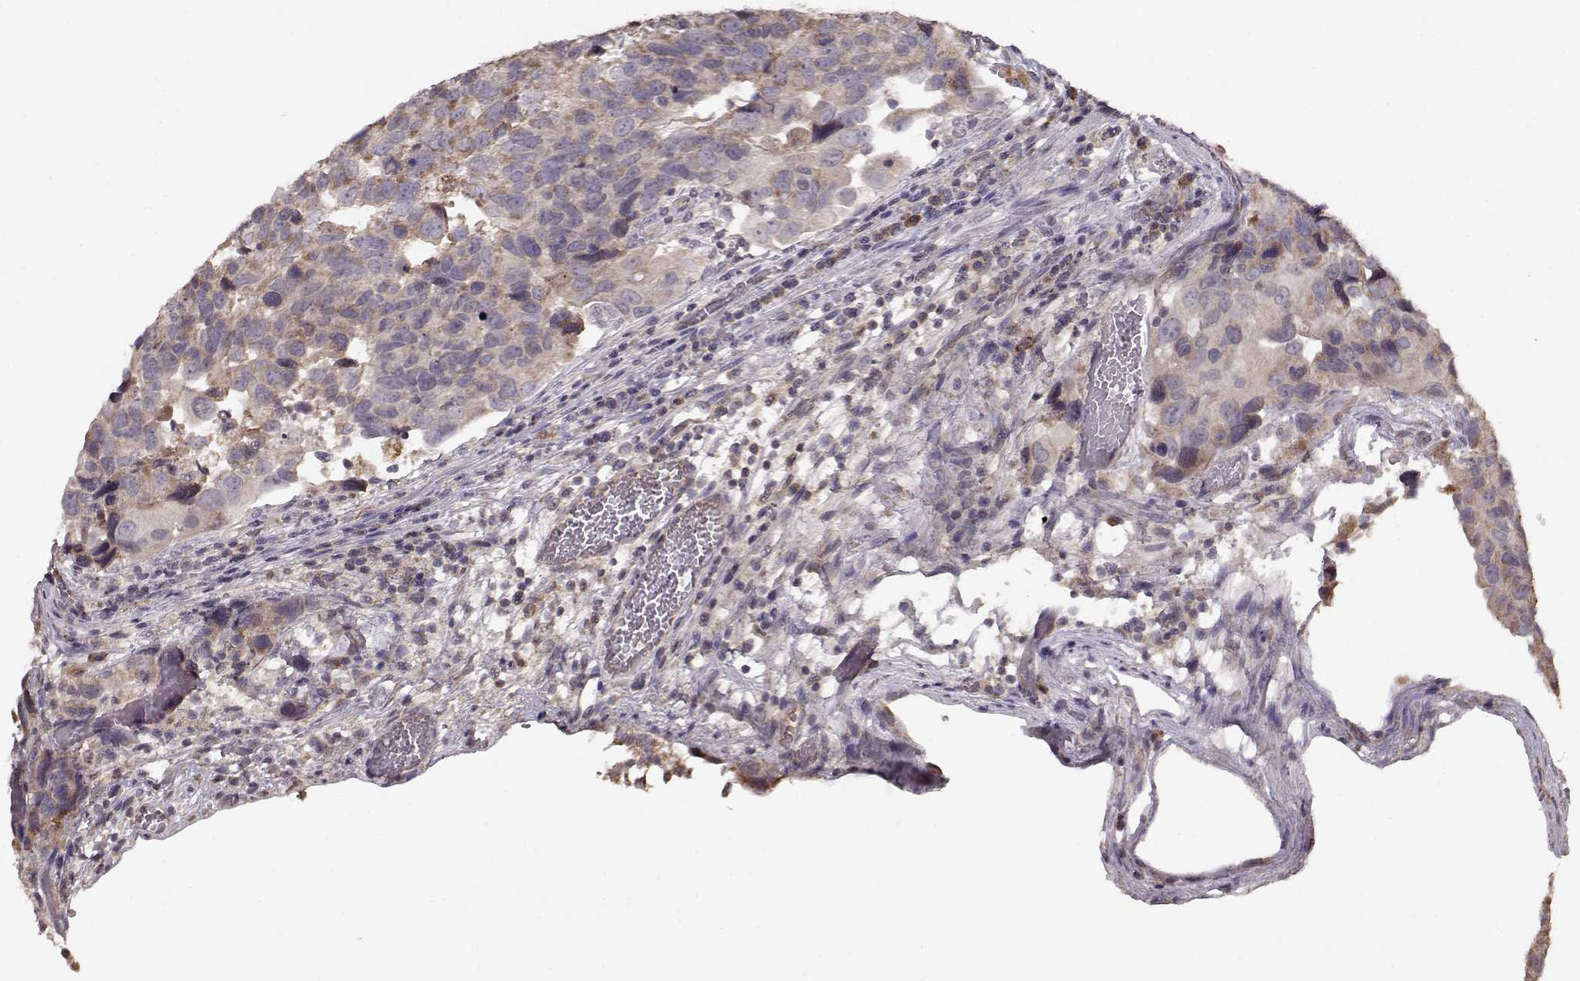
{"staining": {"intensity": "moderate", "quantity": ">75%", "location": "cytoplasmic/membranous"}, "tissue": "urothelial cancer", "cell_type": "Tumor cells", "image_type": "cancer", "snomed": [{"axis": "morphology", "description": "Urothelial carcinoma, High grade"}, {"axis": "topography", "description": "Urinary bladder"}], "caption": "The immunohistochemical stain highlights moderate cytoplasmic/membranous staining in tumor cells of urothelial cancer tissue.", "gene": "CMTM3", "patient": {"sex": "male", "age": 60}}